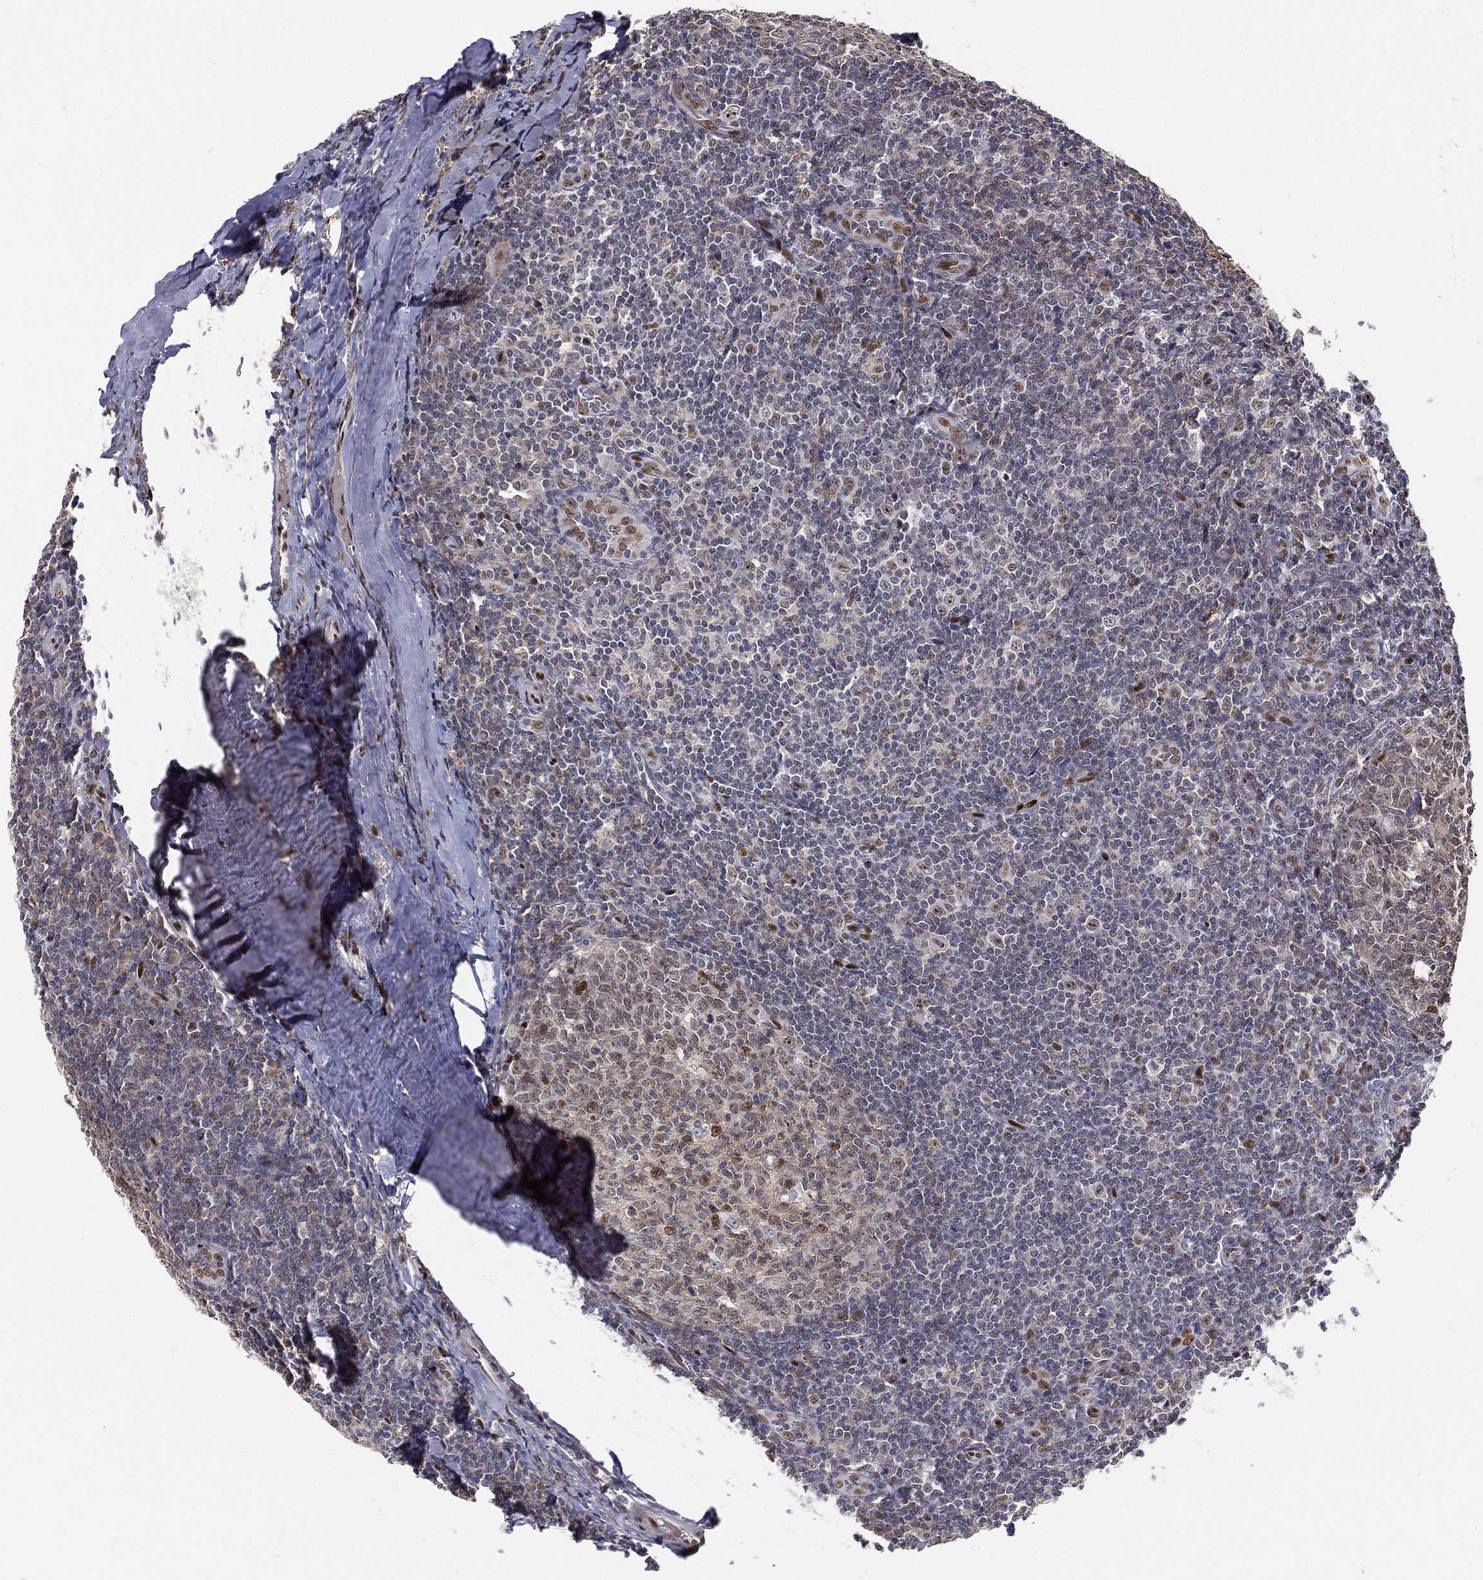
{"staining": {"intensity": "moderate", "quantity": "<25%", "location": "nuclear"}, "tissue": "tonsil", "cell_type": "Germinal center cells", "image_type": "normal", "snomed": [{"axis": "morphology", "description": "Normal tissue, NOS"}, {"axis": "topography", "description": "Tonsil"}], "caption": "Immunohistochemical staining of normal human tonsil reveals moderate nuclear protein expression in about <25% of germinal center cells. Using DAB (3,3'-diaminobenzidine) (brown) and hematoxylin (blue) stains, captured at high magnification using brightfield microscopy.", "gene": "ZEB1", "patient": {"sex": "male", "age": 20}}